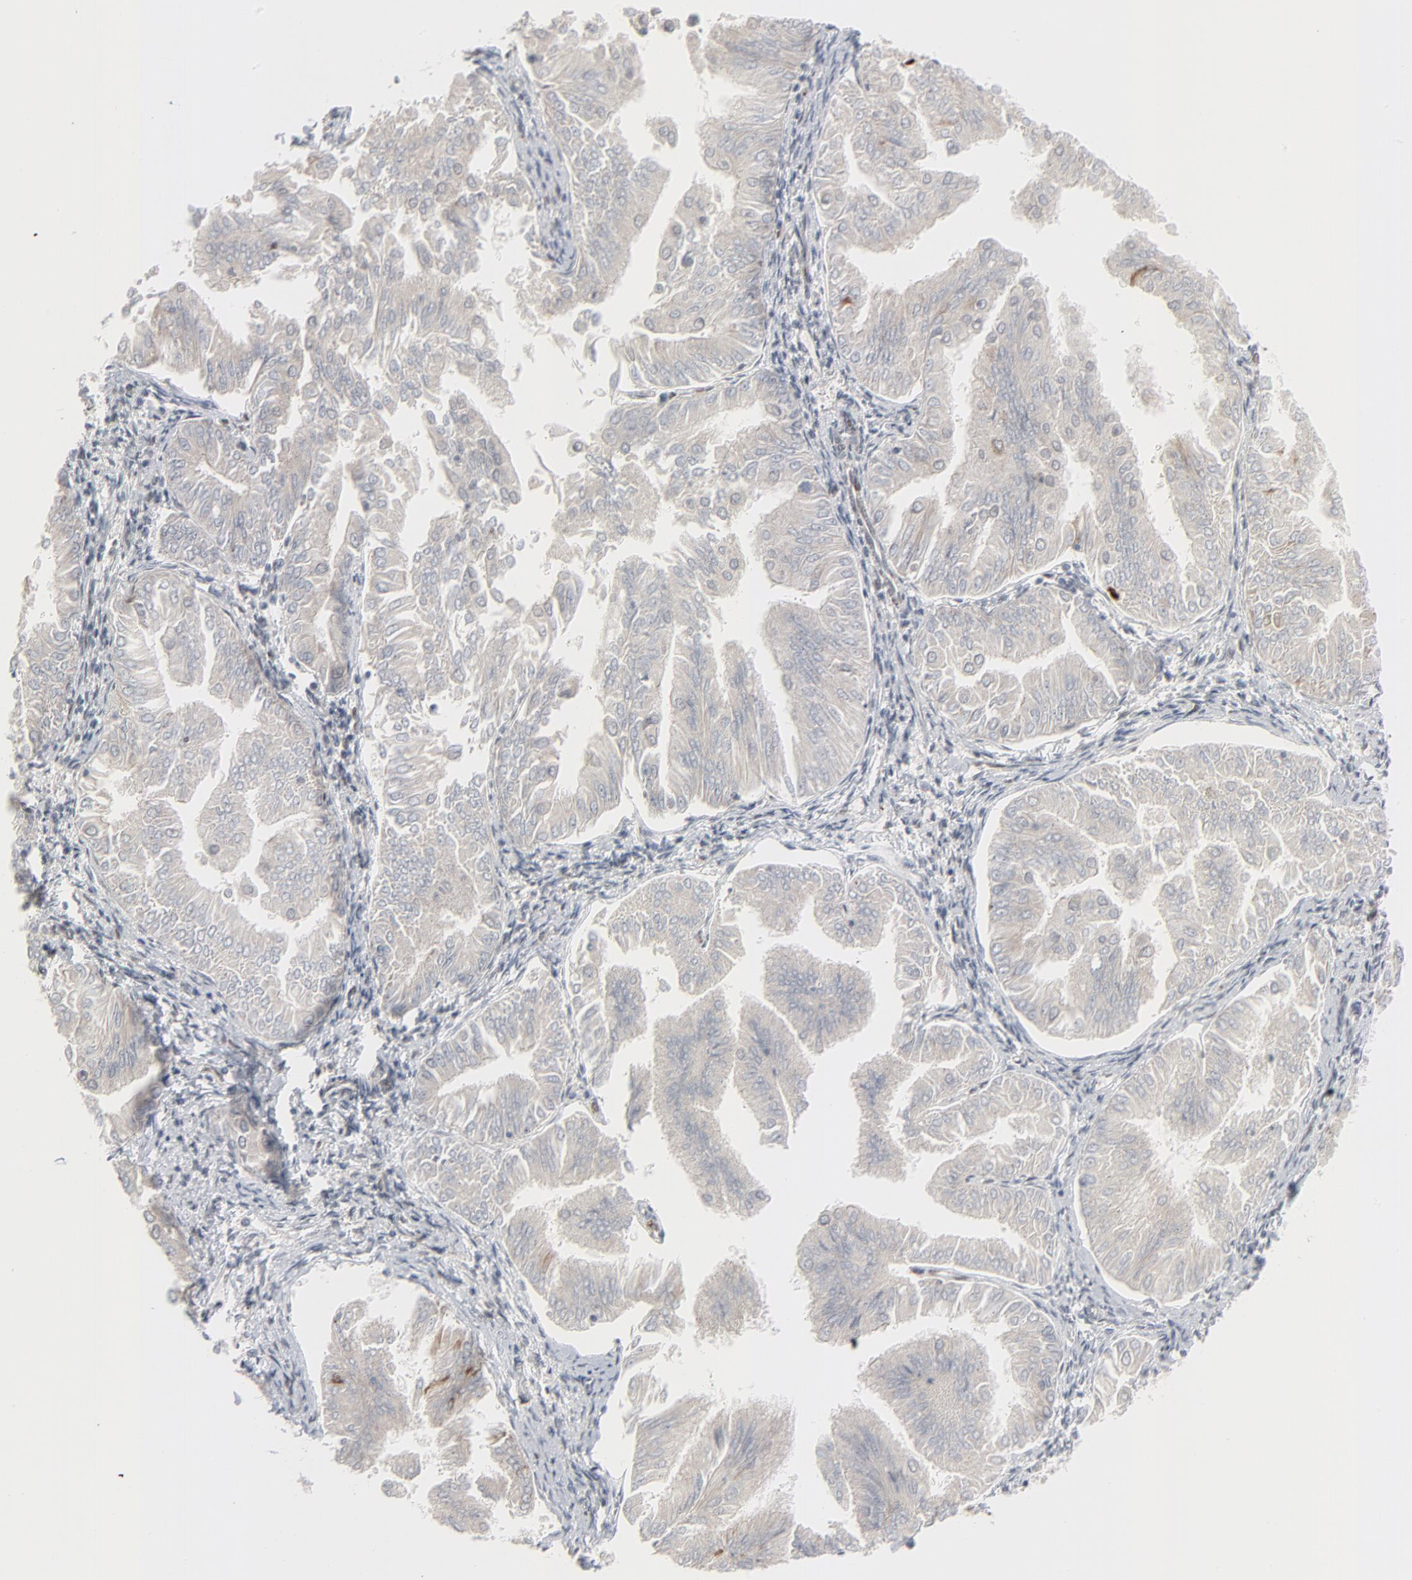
{"staining": {"intensity": "negative", "quantity": "none", "location": "none"}, "tissue": "endometrial cancer", "cell_type": "Tumor cells", "image_type": "cancer", "snomed": [{"axis": "morphology", "description": "Adenocarcinoma, NOS"}, {"axis": "topography", "description": "Endometrium"}], "caption": "IHC photomicrograph of endometrial cancer (adenocarcinoma) stained for a protein (brown), which shows no positivity in tumor cells. (Stains: DAB (3,3'-diaminobenzidine) immunohistochemistry (IHC) with hematoxylin counter stain, Microscopy: brightfield microscopy at high magnification).", "gene": "CUX1", "patient": {"sex": "female", "age": 53}}